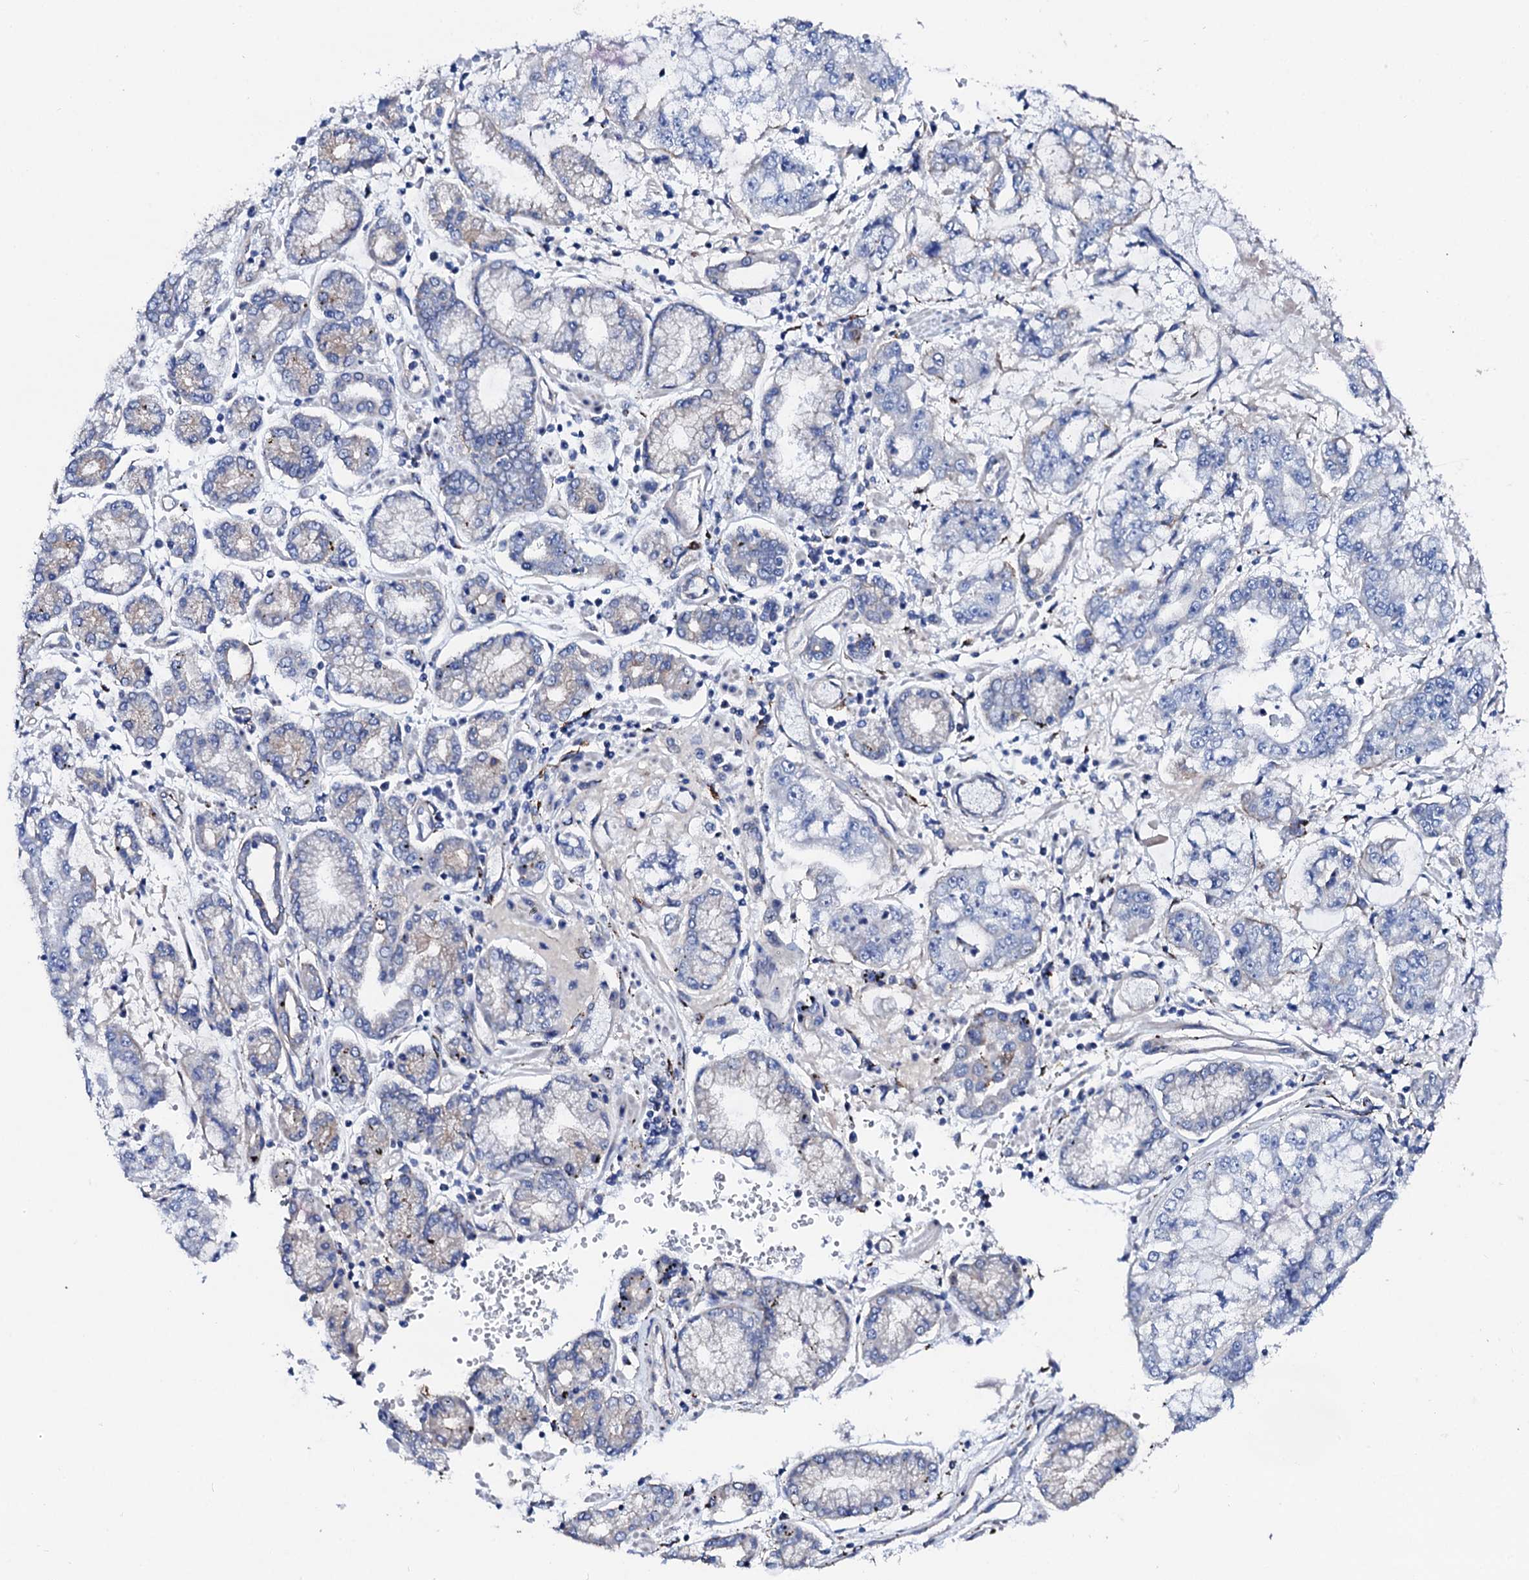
{"staining": {"intensity": "negative", "quantity": "none", "location": "none"}, "tissue": "stomach cancer", "cell_type": "Tumor cells", "image_type": "cancer", "snomed": [{"axis": "morphology", "description": "Adenocarcinoma, NOS"}, {"axis": "topography", "description": "Stomach"}], "caption": "High magnification brightfield microscopy of stomach cancer stained with DAB (brown) and counterstained with hematoxylin (blue): tumor cells show no significant staining.", "gene": "KLHL32", "patient": {"sex": "male", "age": 76}}